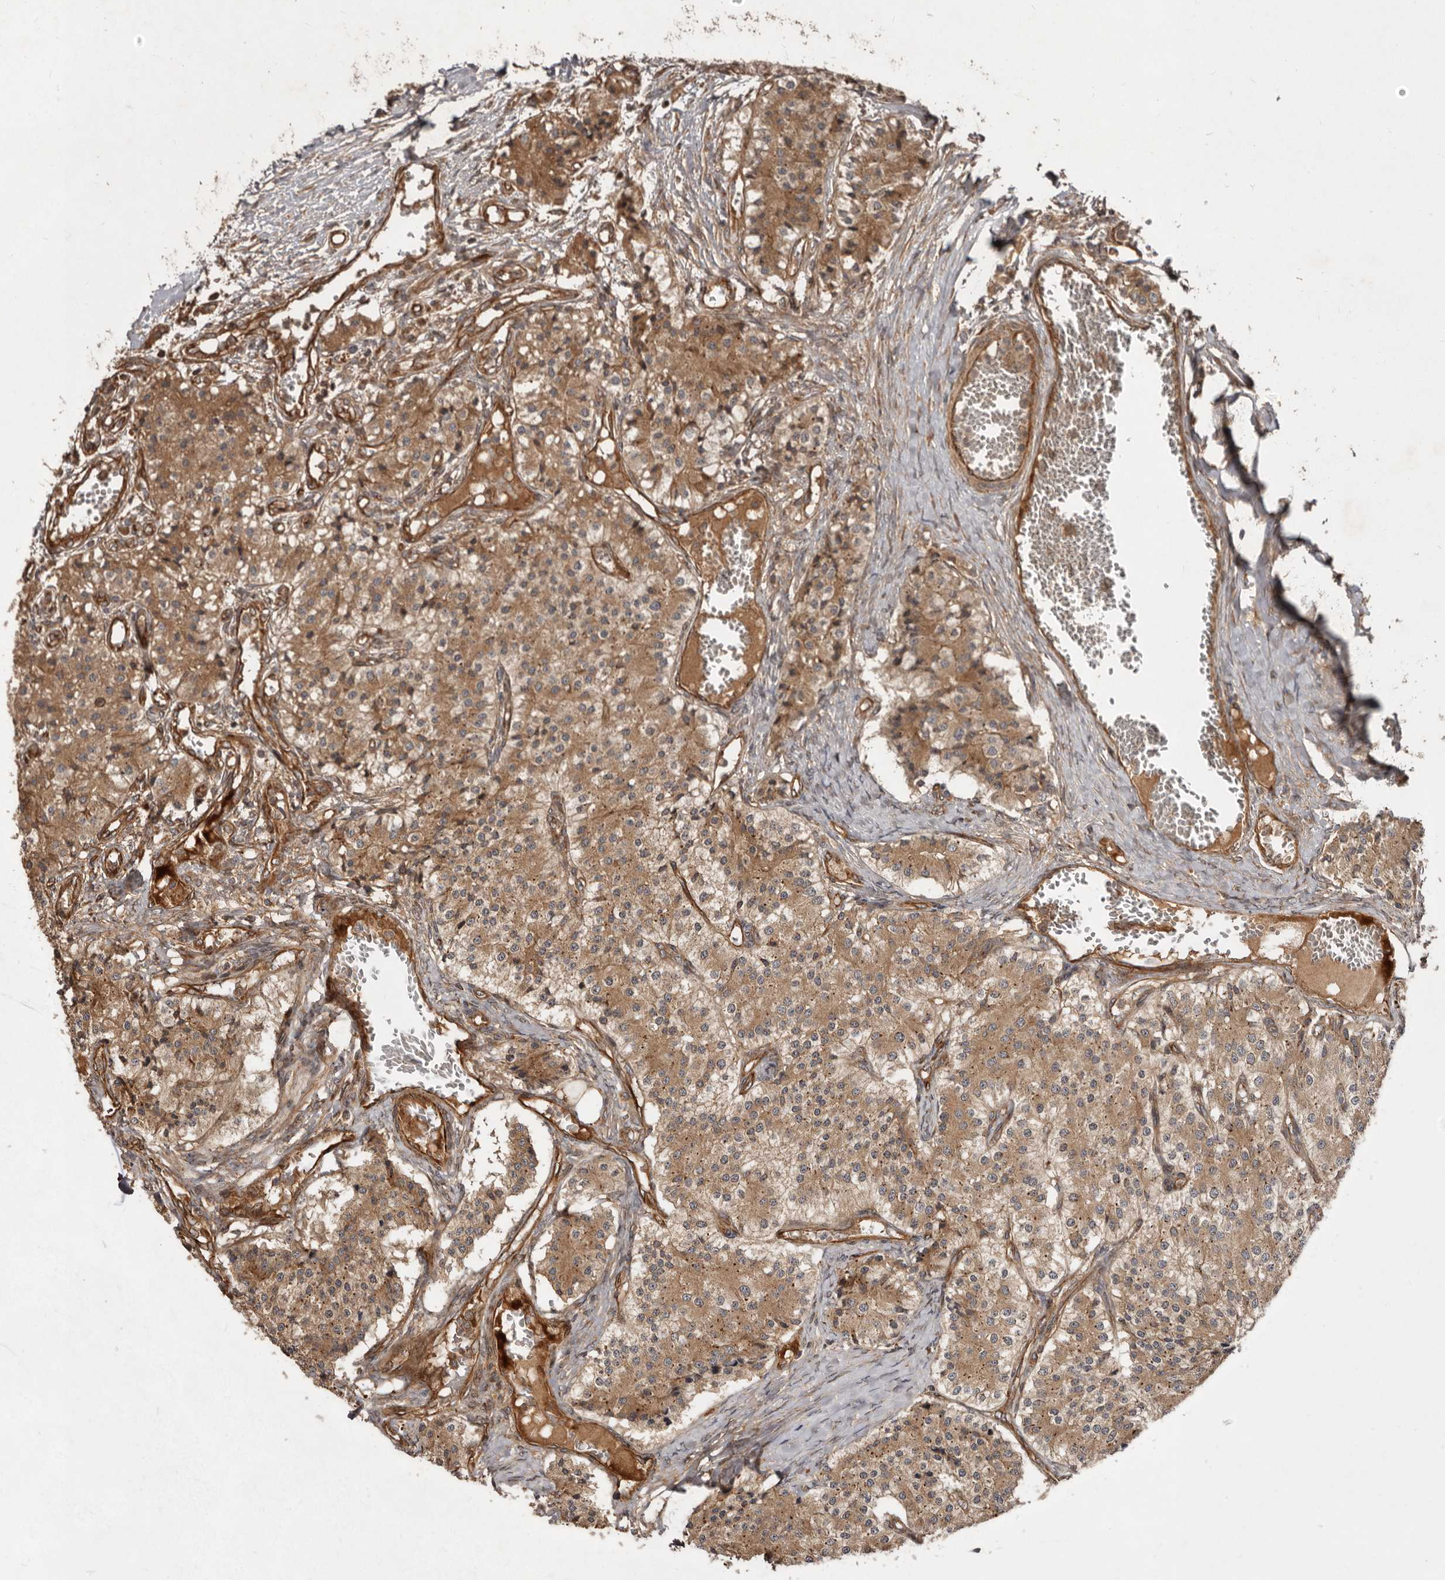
{"staining": {"intensity": "moderate", "quantity": ">75%", "location": "cytoplasmic/membranous"}, "tissue": "carcinoid", "cell_type": "Tumor cells", "image_type": "cancer", "snomed": [{"axis": "morphology", "description": "Carcinoid, malignant, NOS"}, {"axis": "topography", "description": "Colon"}], "caption": "About >75% of tumor cells in malignant carcinoid show moderate cytoplasmic/membranous protein staining as visualized by brown immunohistochemical staining.", "gene": "STK36", "patient": {"sex": "female", "age": 52}}